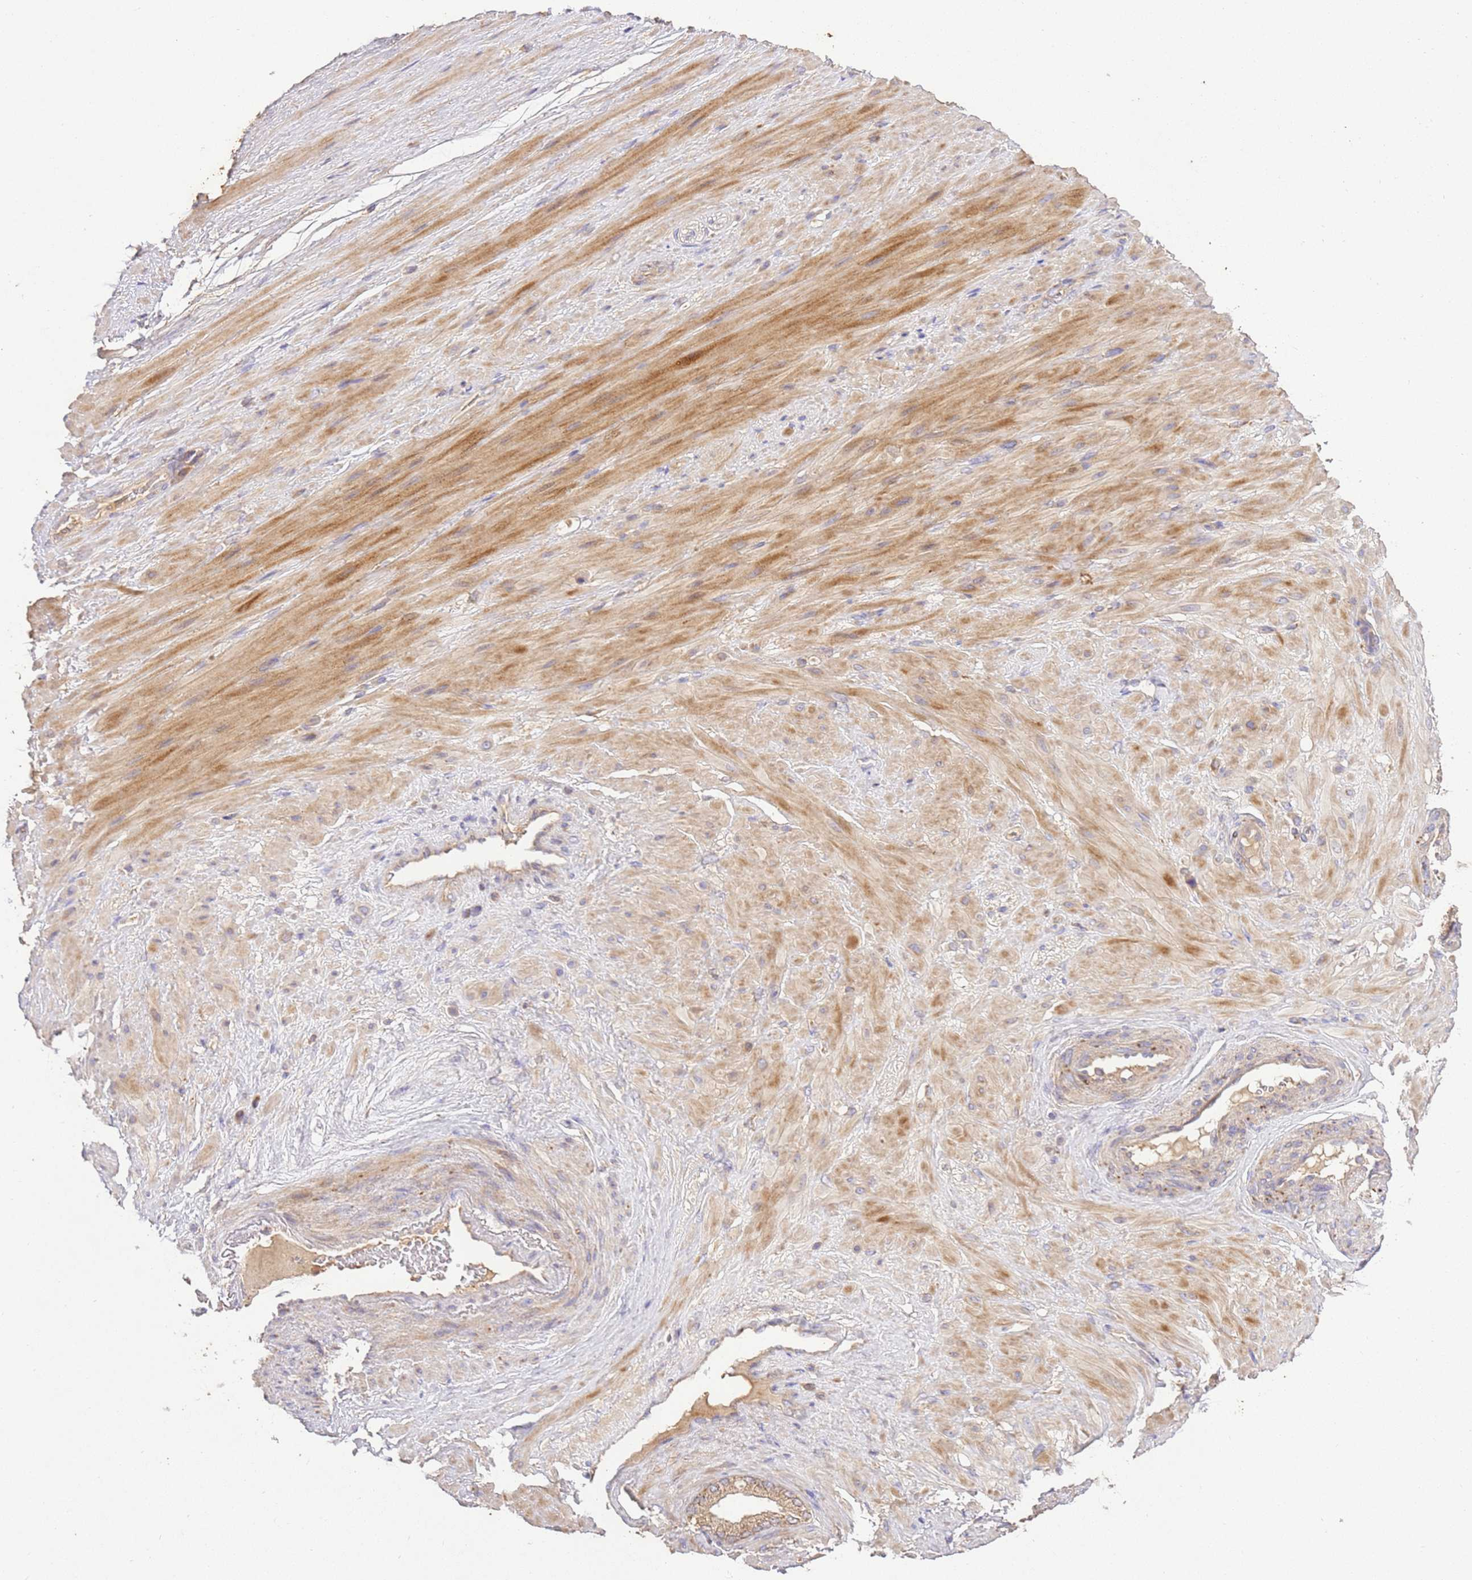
{"staining": {"intensity": "negative", "quantity": "none", "location": "none"}, "tissue": "soft tissue", "cell_type": "Fibroblasts", "image_type": "normal", "snomed": [{"axis": "morphology", "description": "Normal tissue, NOS"}, {"axis": "morphology", "description": "Adenocarcinoma, Low grade"}, {"axis": "topography", "description": "Prostate"}, {"axis": "topography", "description": "Peripheral nerve tissue"}], "caption": "DAB (3,3'-diaminobenzidine) immunohistochemical staining of unremarkable human soft tissue shows no significant expression in fibroblasts.", "gene": "LRRC28", "patient": {"sex": "male", "age": 63}}